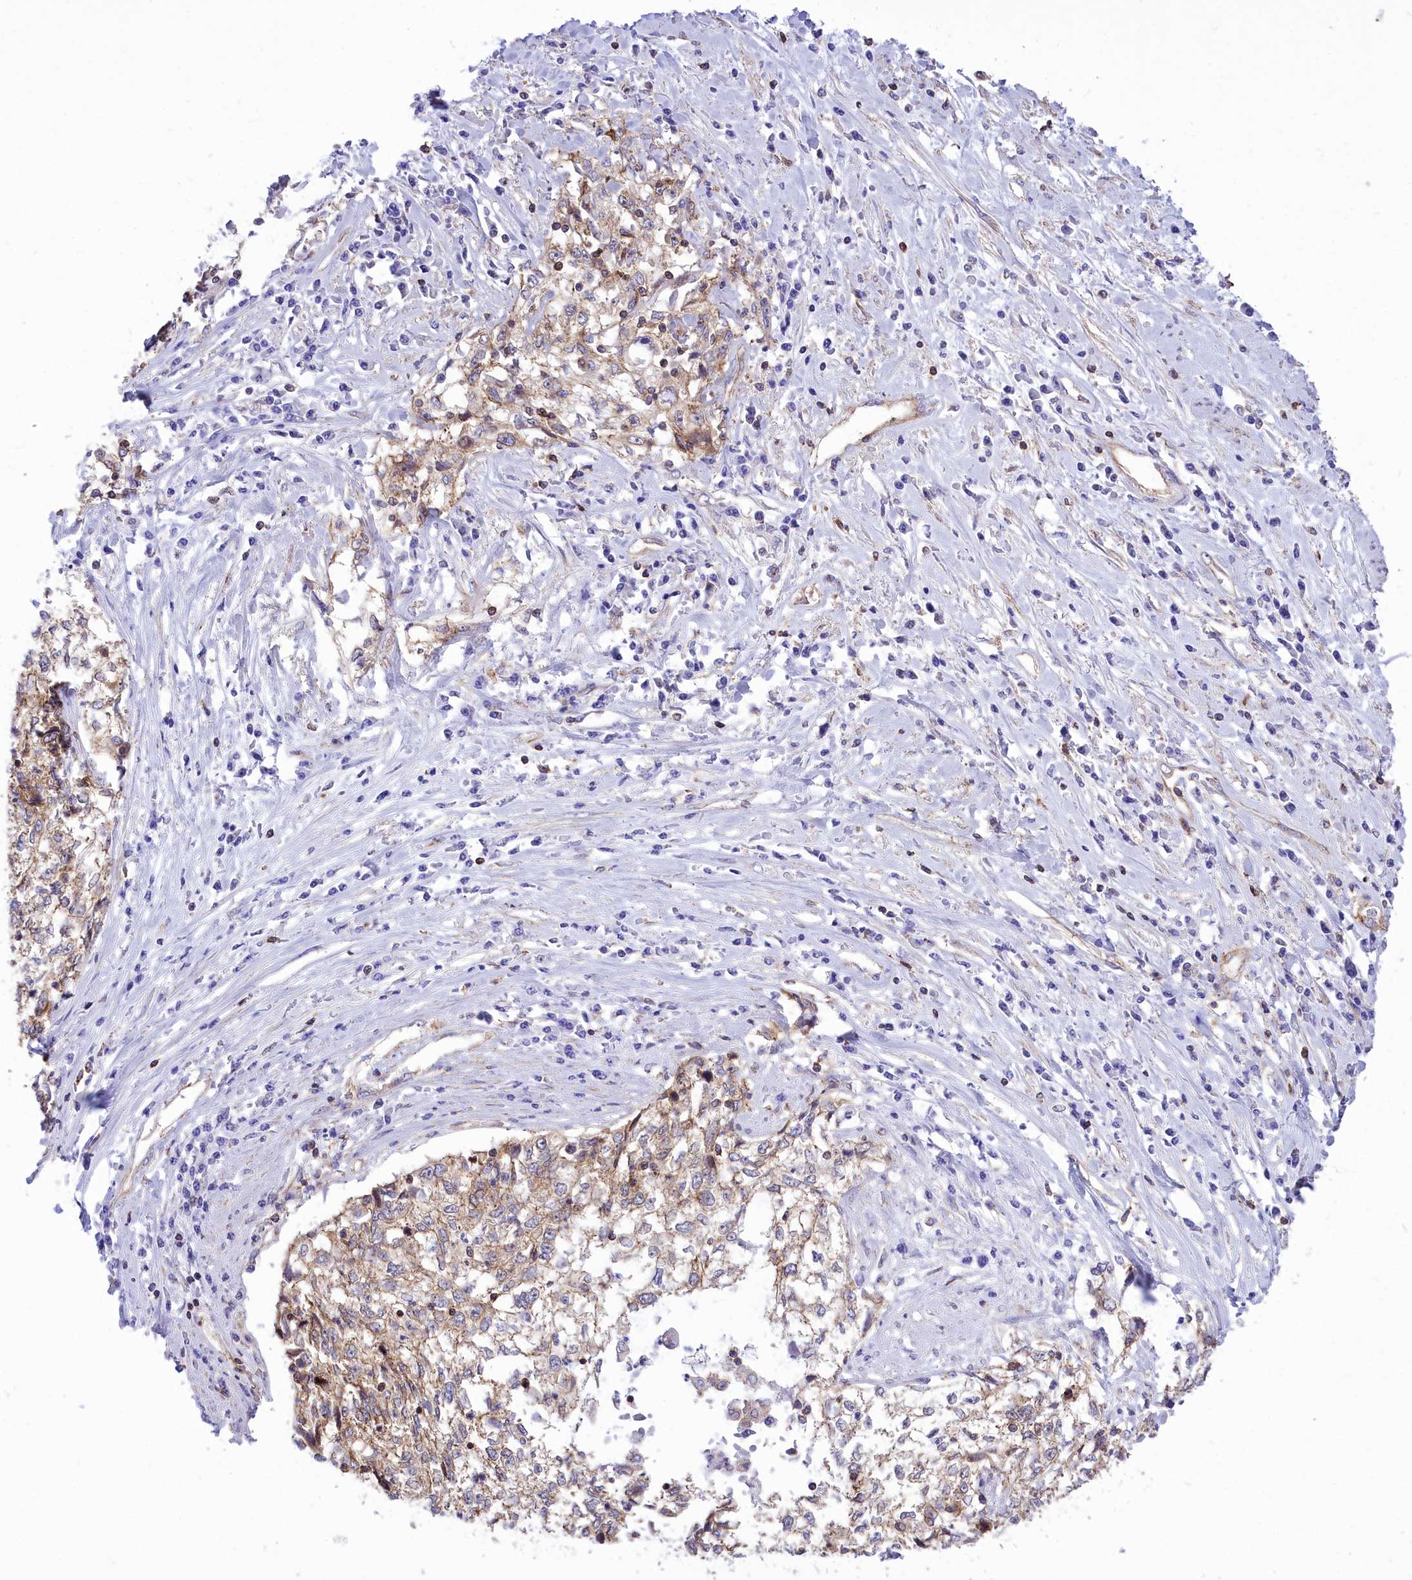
{"staining": {"intensity": "weak", "quantity": ">75%", "location": "cytoplasmic/membranous"}, "tissue": "cervical cancer", "cell_type": "Tumor cells", "image_type": "cancer", "snomed": [{"axis": "morphology", "description": "Squamous cell carcinoma, NOS"}, {"axis": "topography", "description": "Cervix"}], "caption": "Immunohistochemical staining of cervical cancer (squamous cell carcinoma) demonstrates low levels of weak cytoplasmic/membranous protein expression in approximately >75% of tumor cells.", "gene": "SEPTIN9", "patient": {"sex": "female", "age": 57}}